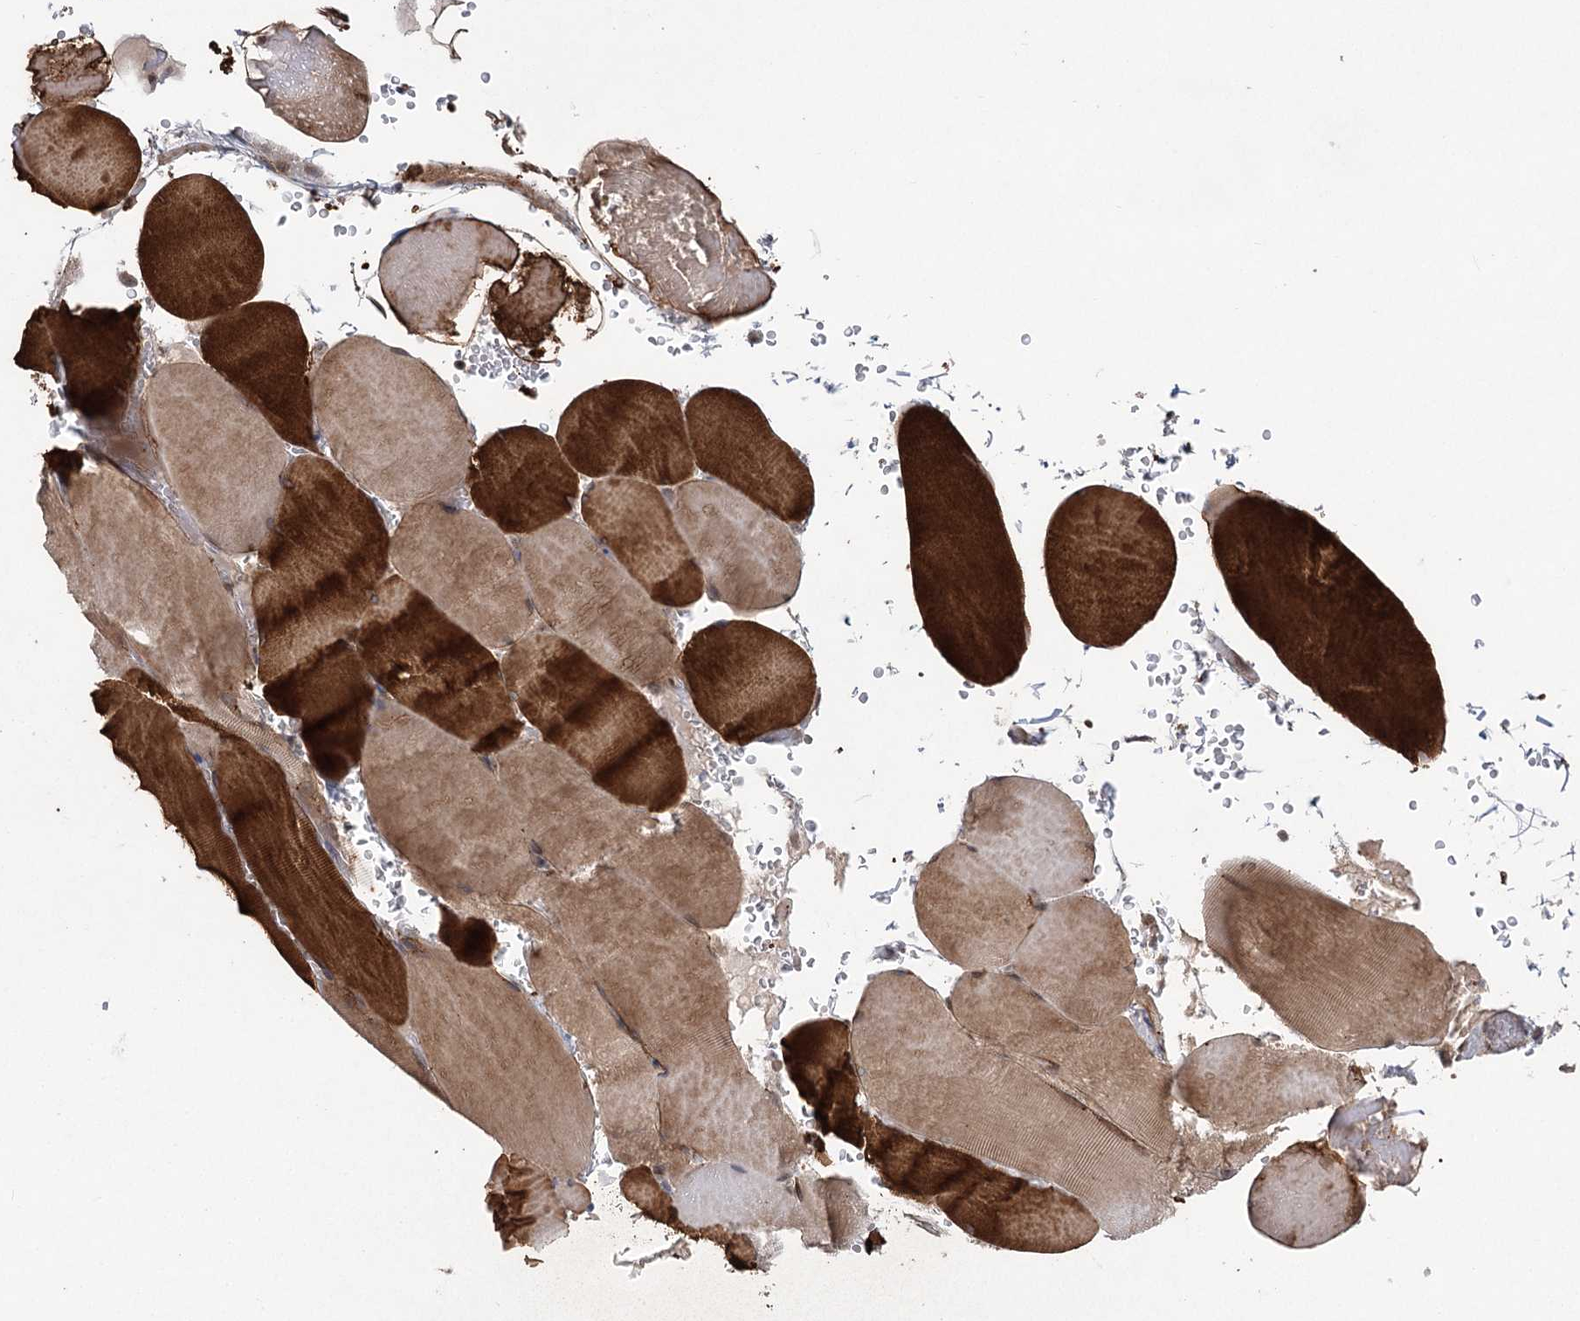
{"staining": {"intensity": "strong", "quantity": "25%-75%", "location": "cytoplasmic/membranous"}, "tissue": "skeletal muscle", "cell_type": "Myocytes", "image_type": "normal", "snomed": [{"axis": "morphology", "description": "Normal tissue, NOS"}, {"axis": "topography", "description": "Skeletal muscle"}, {"axis": "topography", "description": "Head-Neck"}], "caption": "Protein staining of unremarkable skeletal muscle displays strong cytoplasmic/membranous positivity in about 25%-75% of myocytes. (DAB IHC, brown staining for protein, blue staining for nuclei).", "gene": "METTL24", "patient": {"sex": "male", "age": 66}}